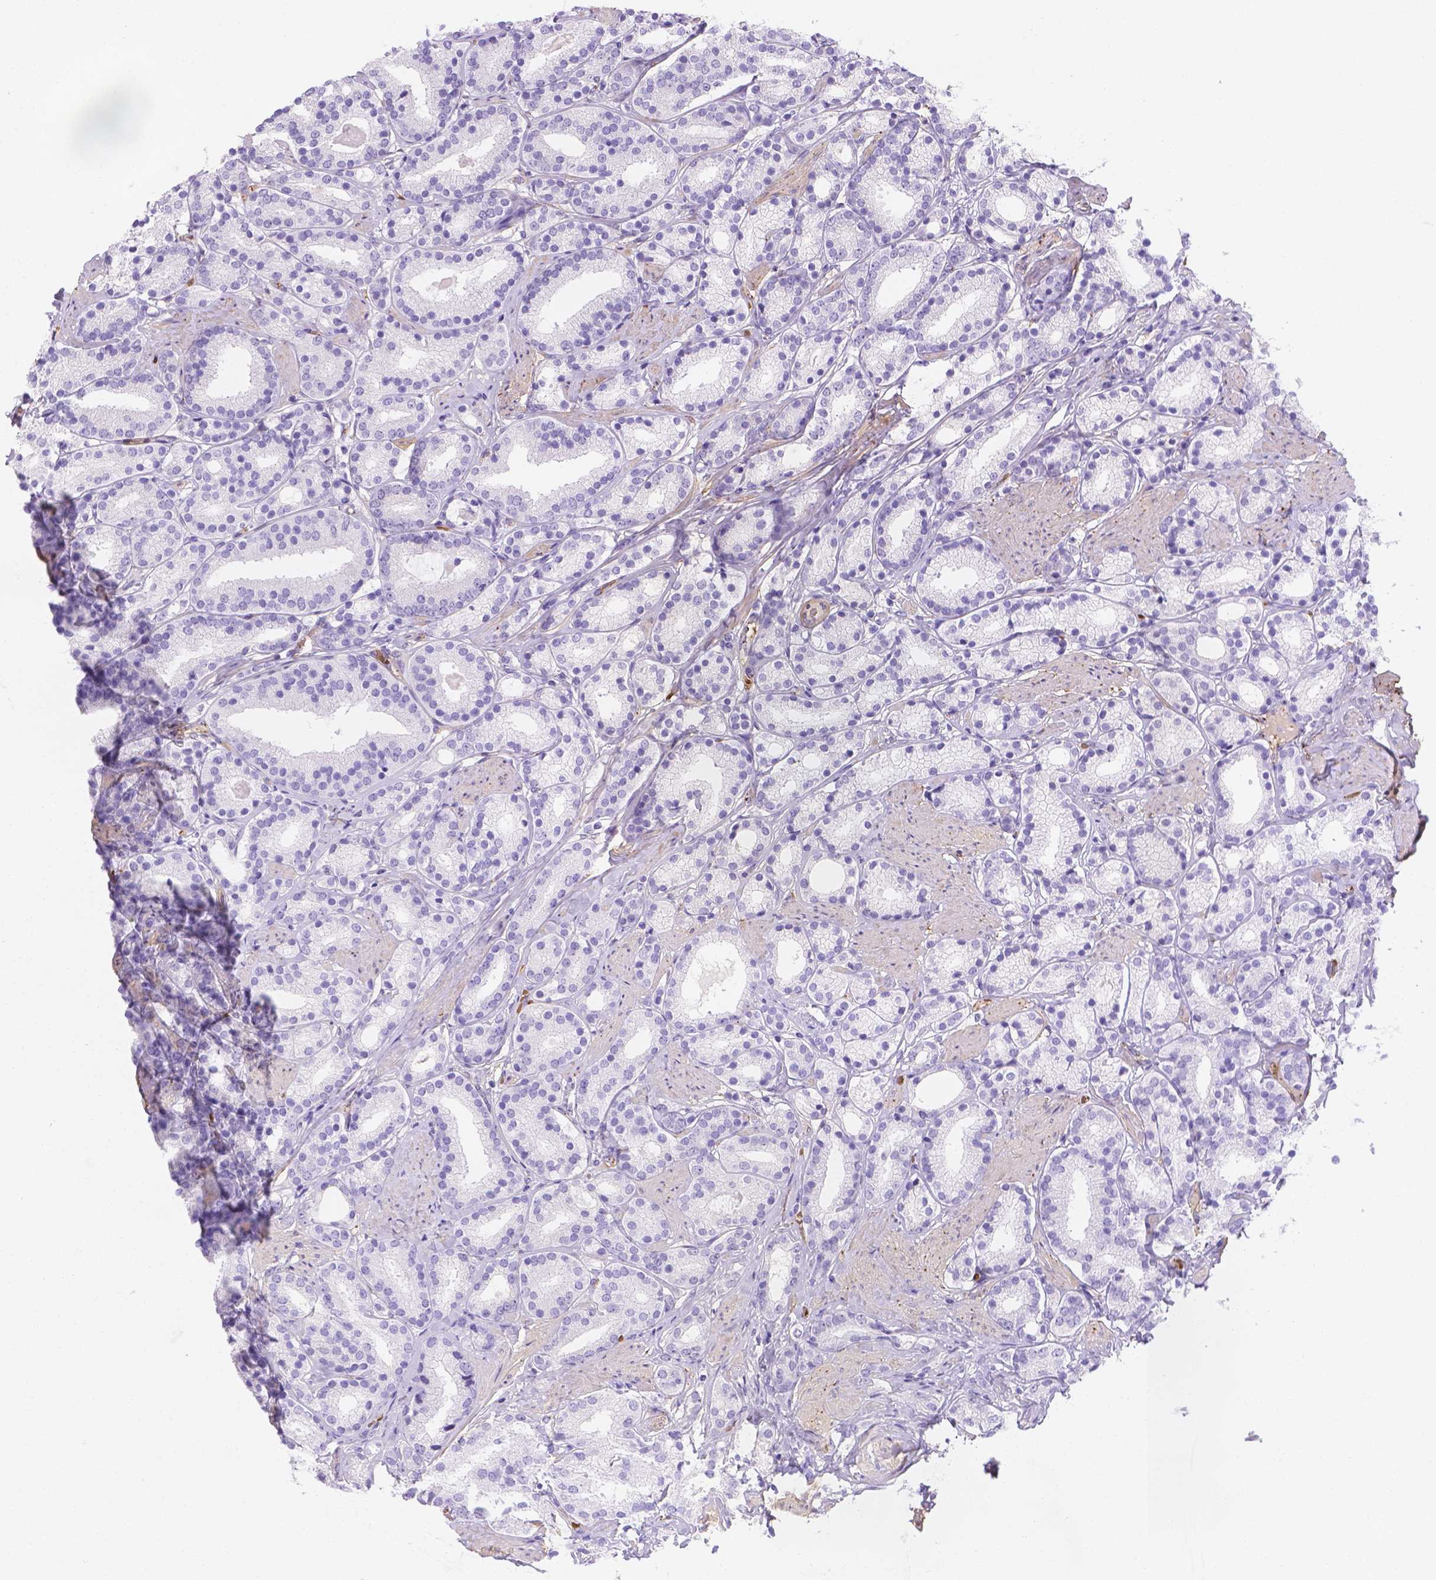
{"staining": {"intensity": "negative", "quantity": "none", "location": "none"}, "tissue": "prostate cancer", "cell_type": "Tumor cells", "image_type": "cancer", "snomed": [{"axis": "morphology", "description": "Adenocarcinoma, High grade"}, {"axis": "topography", "description": "Prostate"}], "caption": "Immunohistochemistry (IHC) image of neoplastic tissue: human prostate cancer (adenocarcinoma (high-grade)) stained with DAB (3,3'-diaminobenzidine) demonstrates no significant protein staining in tumor cells. (DAB immunohistochemistry, high magnification).", "gene": "SLC40A1", "patient": {"sex": "male", "age": 63}}